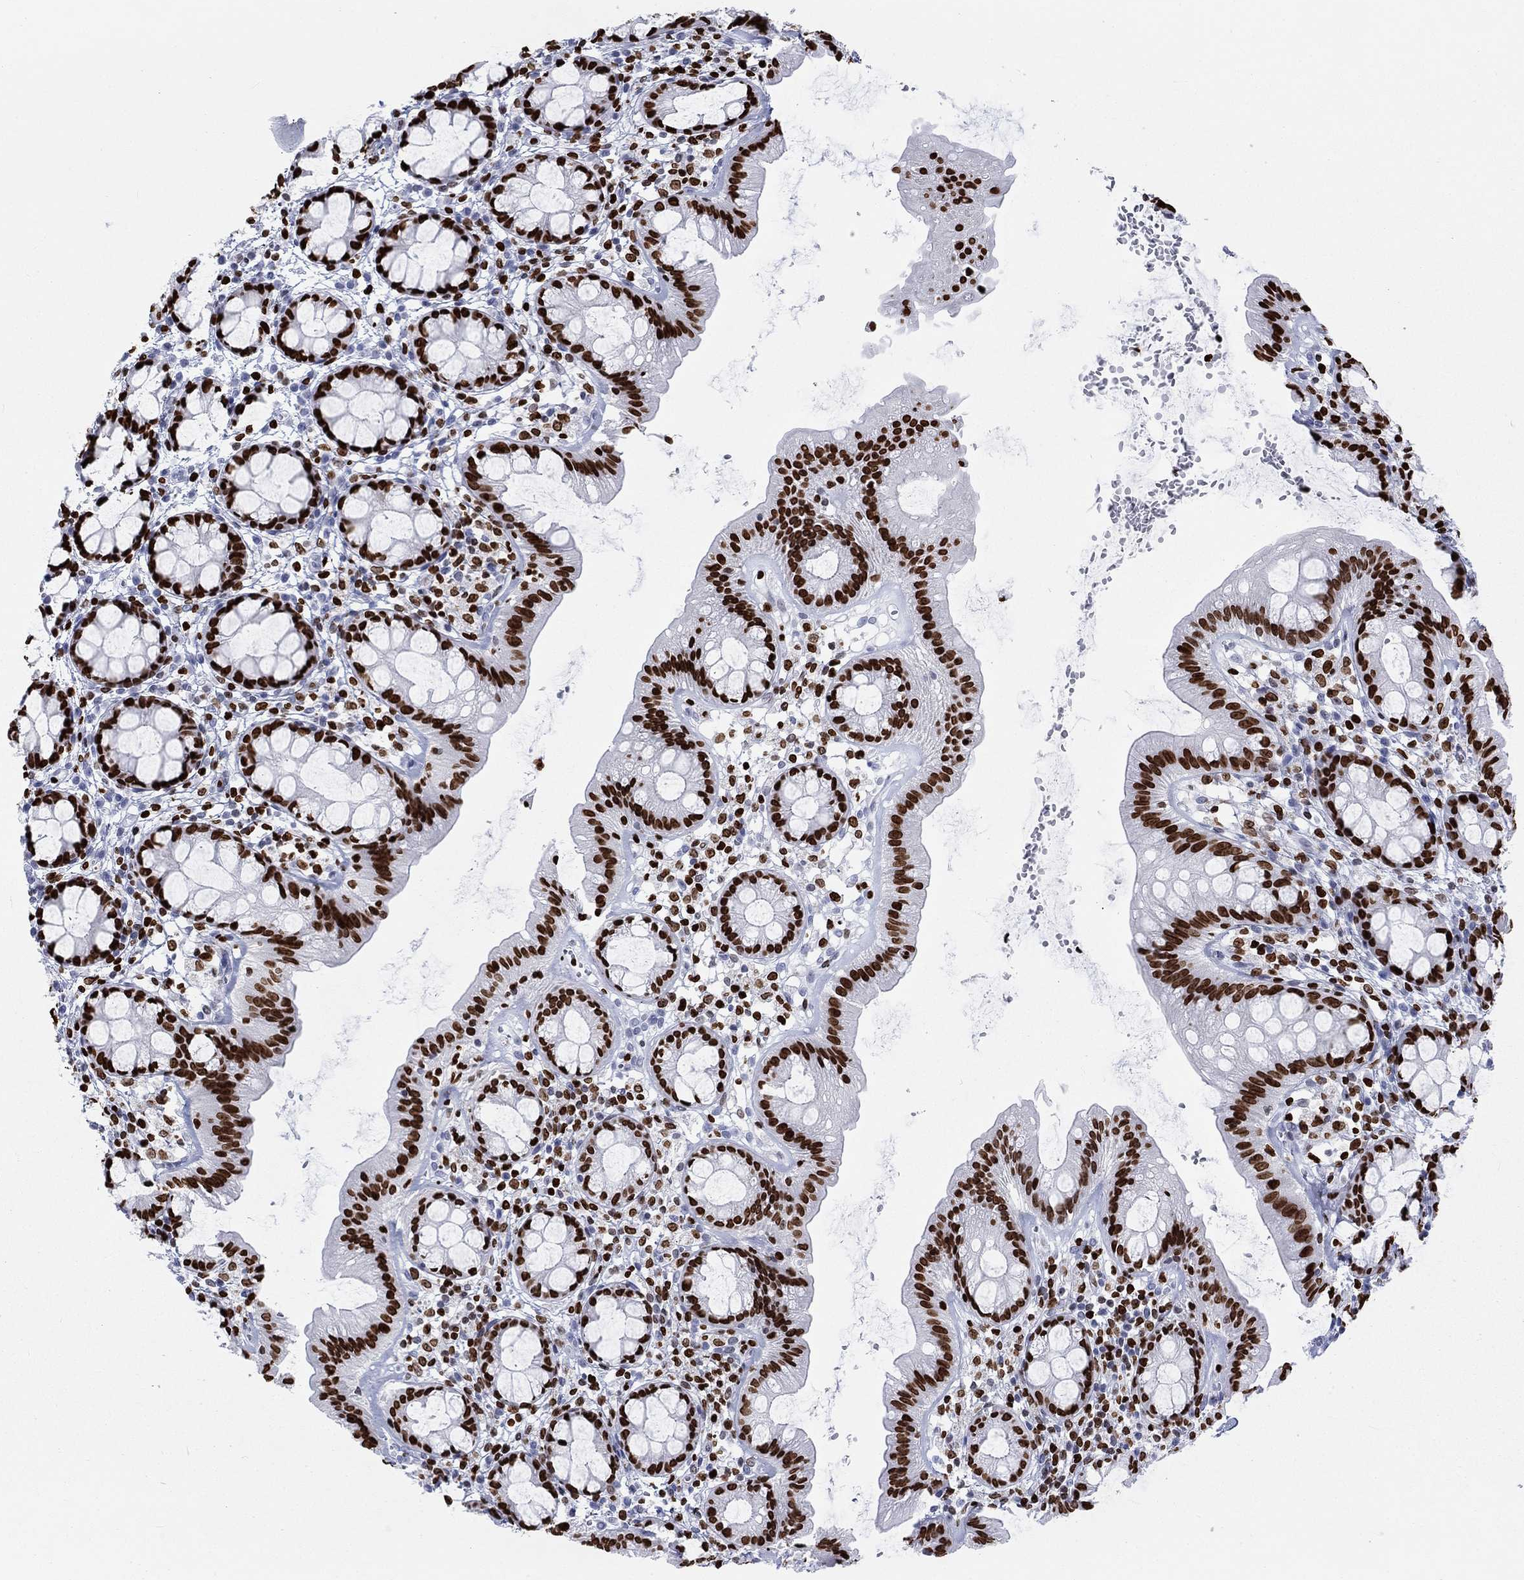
{"staining": {"intensity": "strong", "quantity": ">75%", "location": "nuclear"}, "tissue": "rectum", "cell_type": "Glandular cells", "image_type": "normal", "snomed": [{"axis": "morphology", "description": "Normal tissue, NOS"}, {"axis": "topography", "description": "Rectum"}], "caption": "An immunohistochemistry (IHC) micrograph of normal tissue is shown. Protein staining in brown highlights strong nuclear positivity in rectum within glandular cells.", "gene": "H1", "patient": {"sex": "male", "age": 57}}